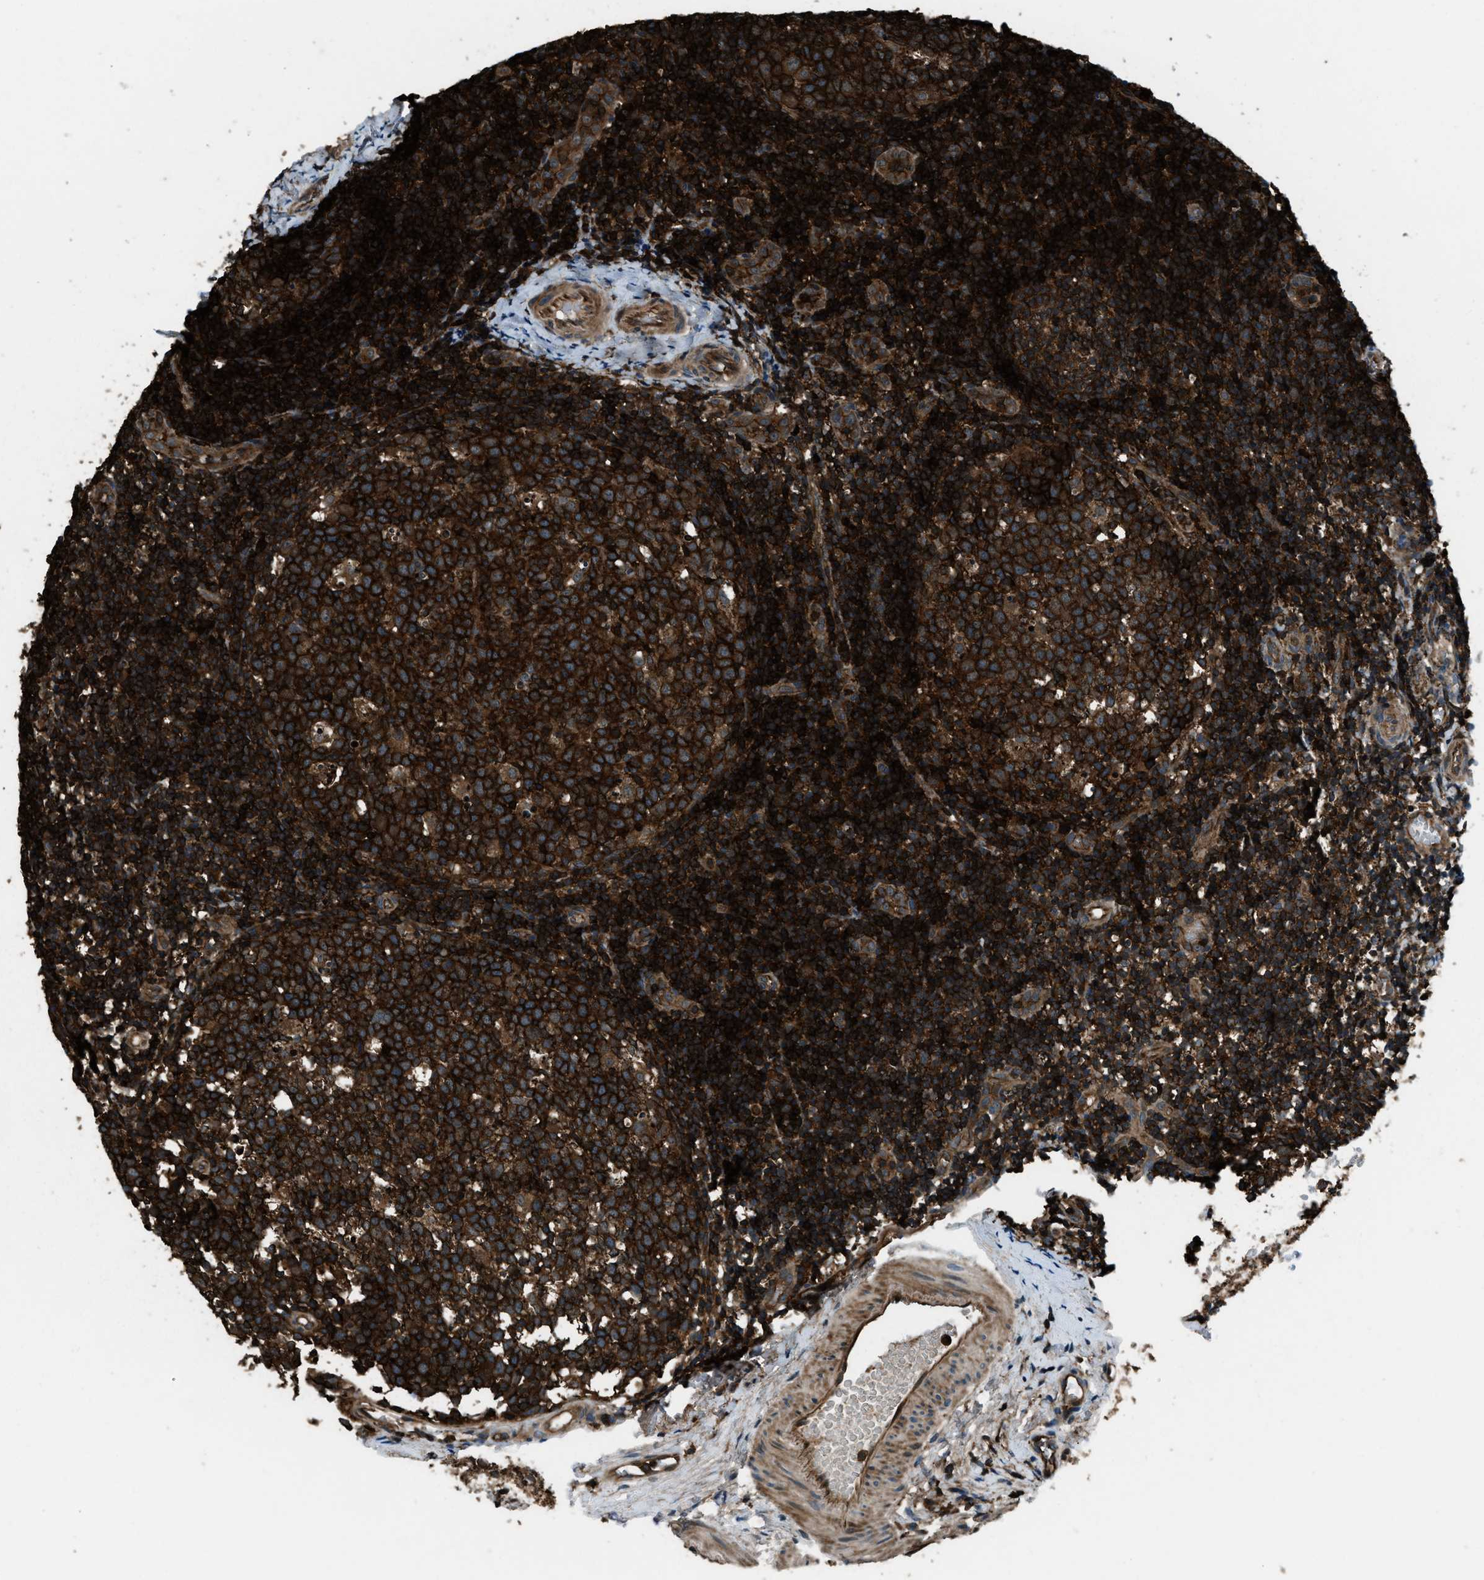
{"staining": {"intensity": "strong", "quantity": ">75%", "location": "cytoplasmic/membranous"}, "tissue": "tonsil", "cell_type": "Germinal center cells", "image_type": "normal", "snomed": [{"axis": "morphology", "description": "Normal tissue, NOS"}, {"axis": "topography", "description": "Tonsil"}], "caption": "Tonsil stained for a protein (brown) demonstrates strong cytoplasmic/membranous positive positivity in approximately >75% of germinal center cells.", "gene": "SNX30", "patient": {"sex": "female", "age": 19}}